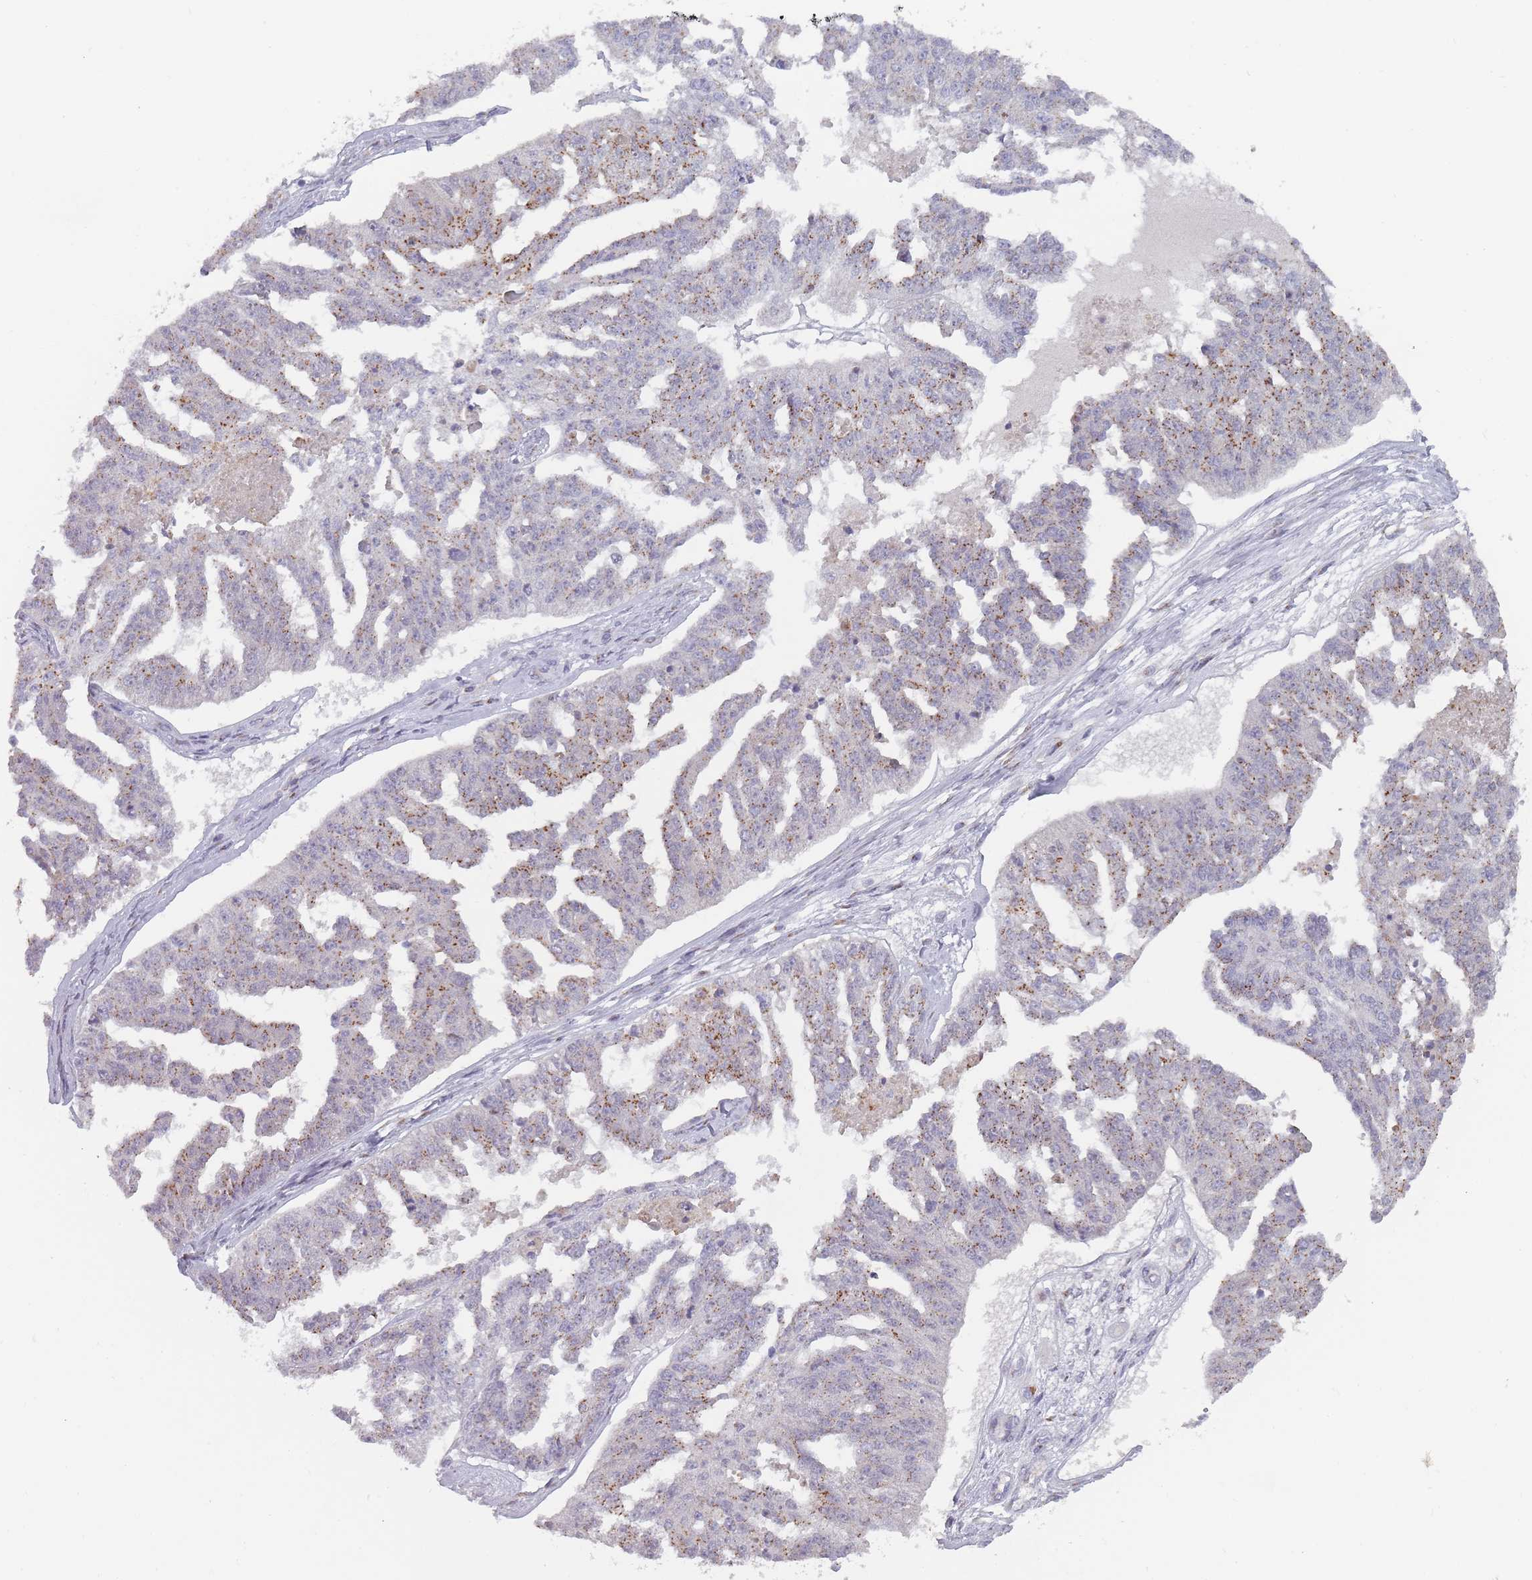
{"staining": {"intensity": "moderate", "quantity": ">75%", "location": "cytoplasmic/membranous"}, "tissue": "ovarian cancer", "cell_type": "Tumor cells", "image_type": "cancer", "snomed": [{"axis": "morphology", "description": "Cystadenocarcinoma, serous, NOS"}, {"axis": "topography", "description": "Ovary"}], "caption": "Tumor cells display medium levels of moderate cytoplasmic/membranous expression in approximately >75% of cells in human ovarian cancer (serous cystadenocarcinoma). (Stains: DAB in brown, nuclei in blue, Microscopy: brightfield microscopy at high magnification).", "gene": "MAN1B1", "patient": {"sex": "female", "age": 58}}